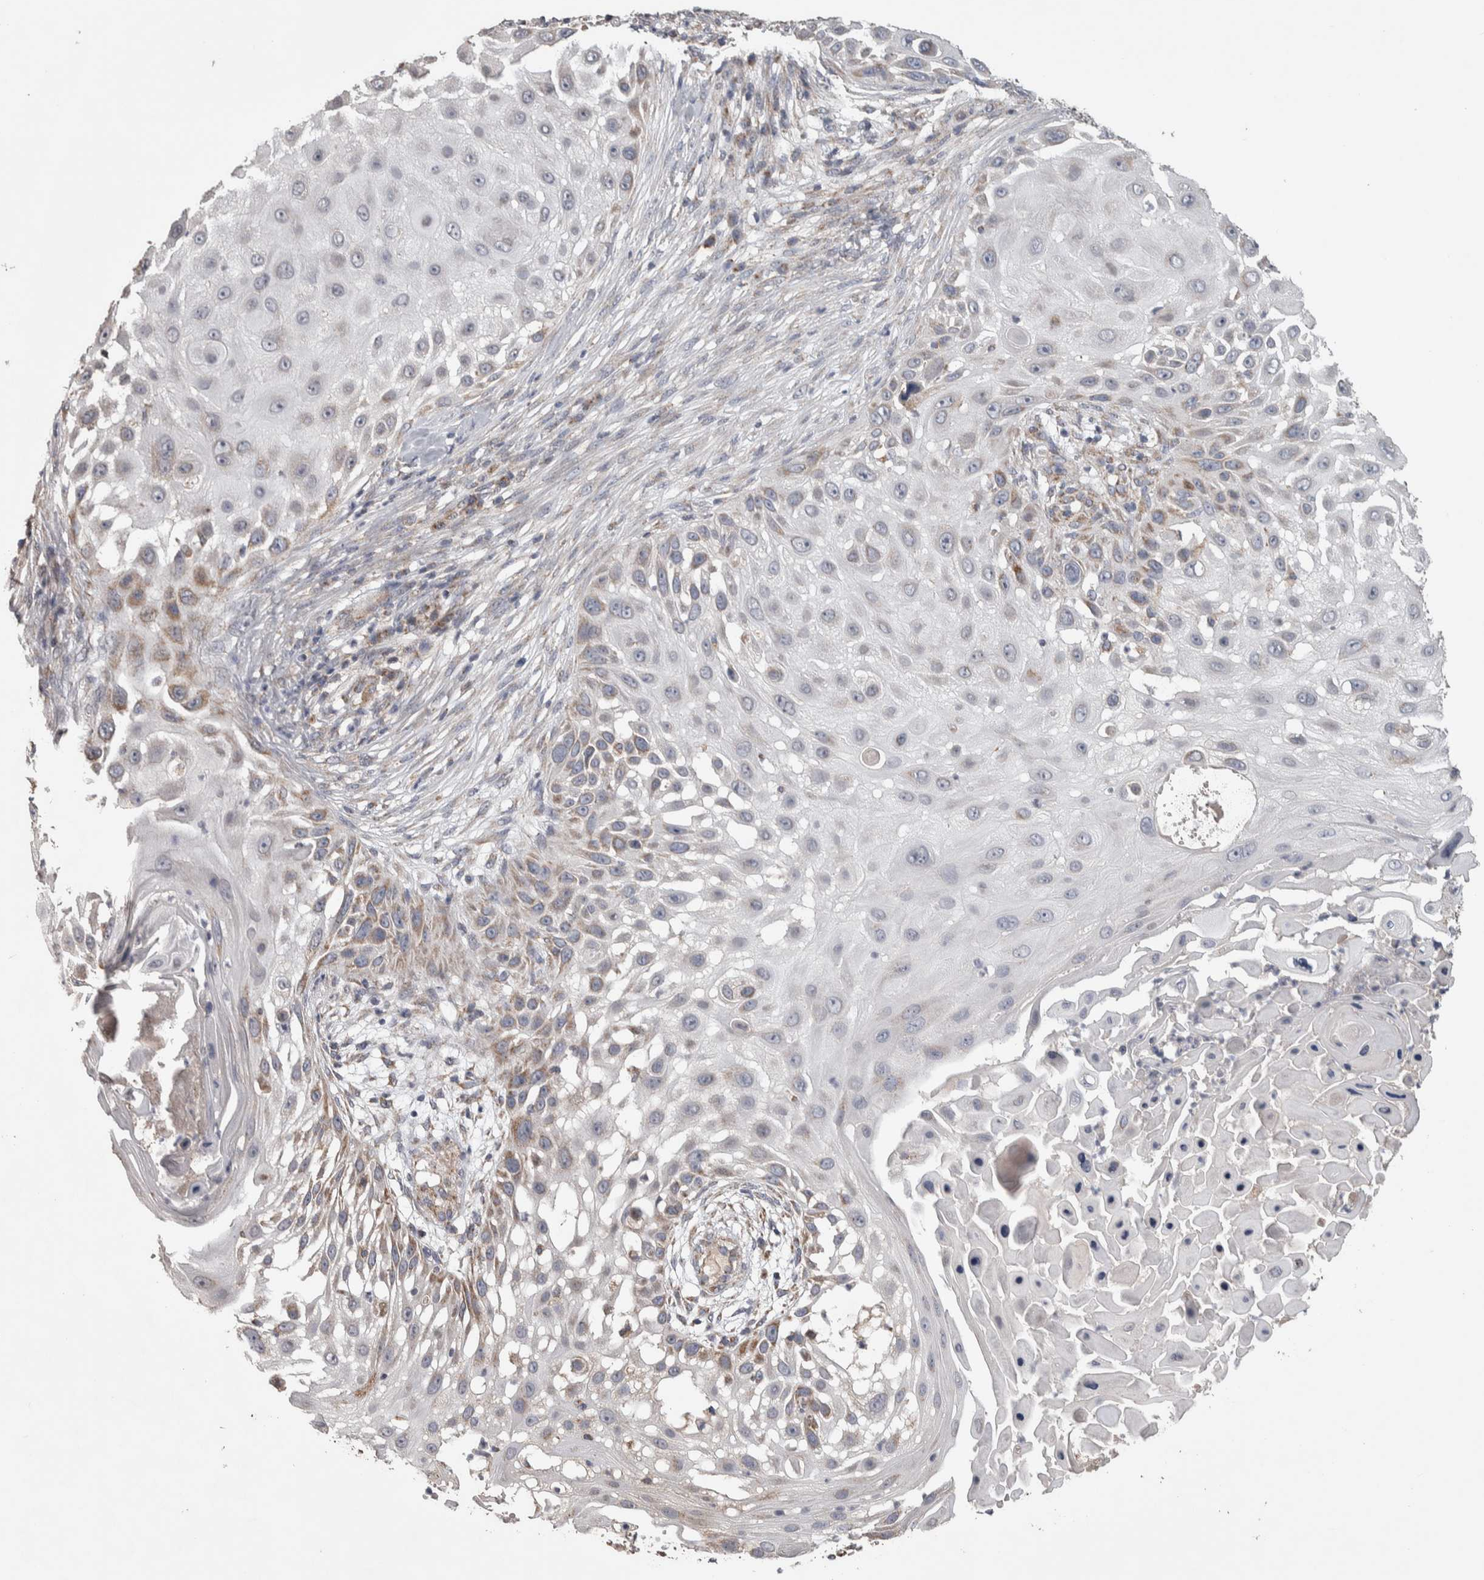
{"staining": {"intensity": "weak", "quantity": "25%-75%", "location": "cytoplasmic/membranous"}, "tissue": "skin cancer", "cell_type": "Tumor cells", "image_type": "cancer", "snomed": [{"axis": "morphology", "description": "Squamous cell carcinoma, NOS"}, {"axis": "topography", "description": "Skin"}], "caption": "This is a micrograph of immunohistochemistry (IHC) staining of skin squamous cell carcinoma, which shows weak staining in the cytoplasmic/membranous of tumor cells.", "gene": "SCO1", "patient": {"sex": "female", "age": 44}}